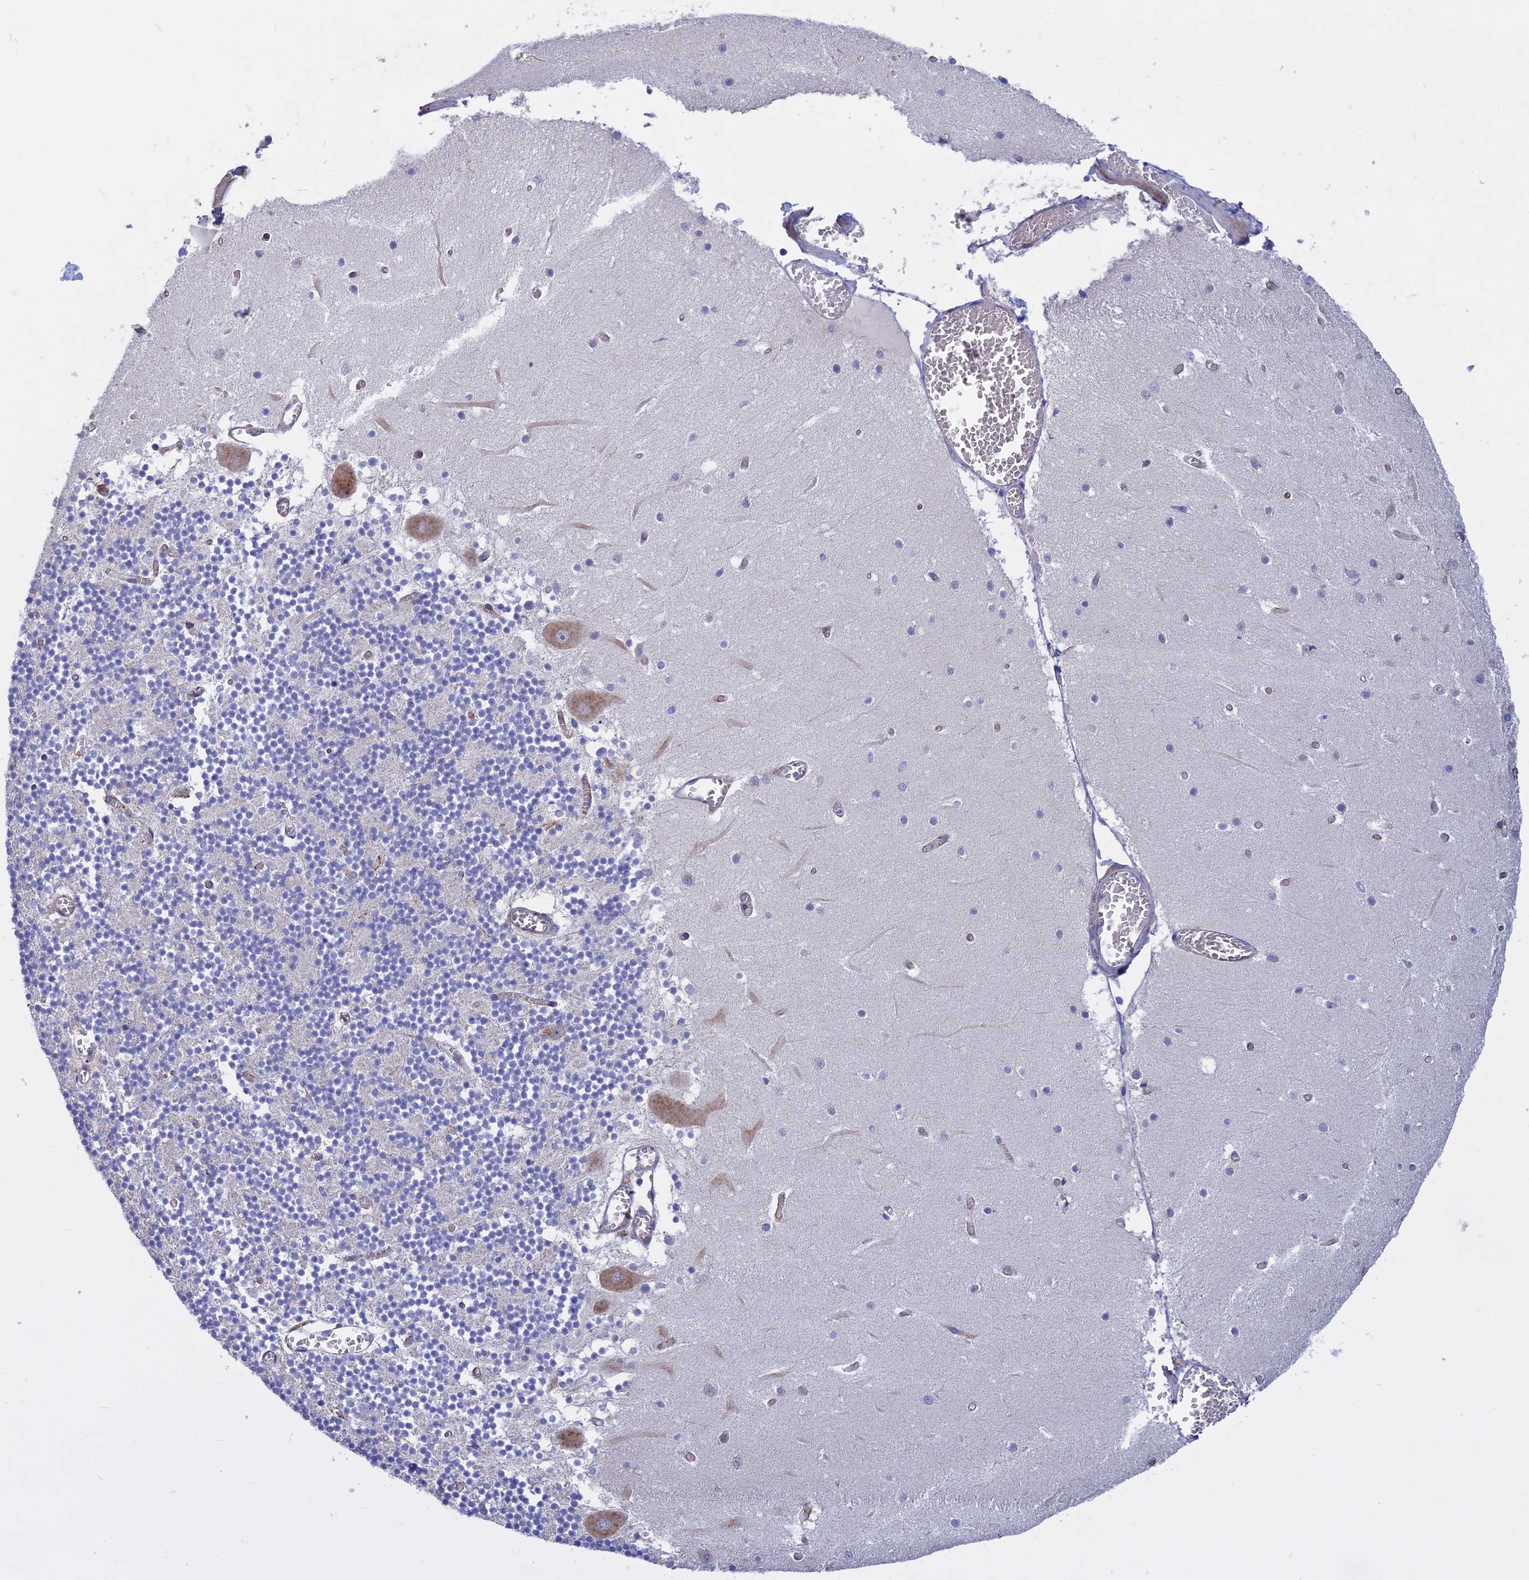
{"staining": {"intensity": "negative", "quantity": "none", "location": "none"}, "tissue": "cerebellum", "cell_type": "Cells in granular layer", "image_type": "normal", "snomed": [{"axis": "morphology", "description": "Normal tissue, NOS"}, {"axis": "topography", "description": "Cerebellum"}], "caption": "Immunohistochemical staining of normal cerebellum demonstrates no significant expression in cells in granular layer. (DAB immunohistochemistry (IHC), high magnification).", "gene": "SLC2A6", "patient": {"sex": "female", "age": 28}}